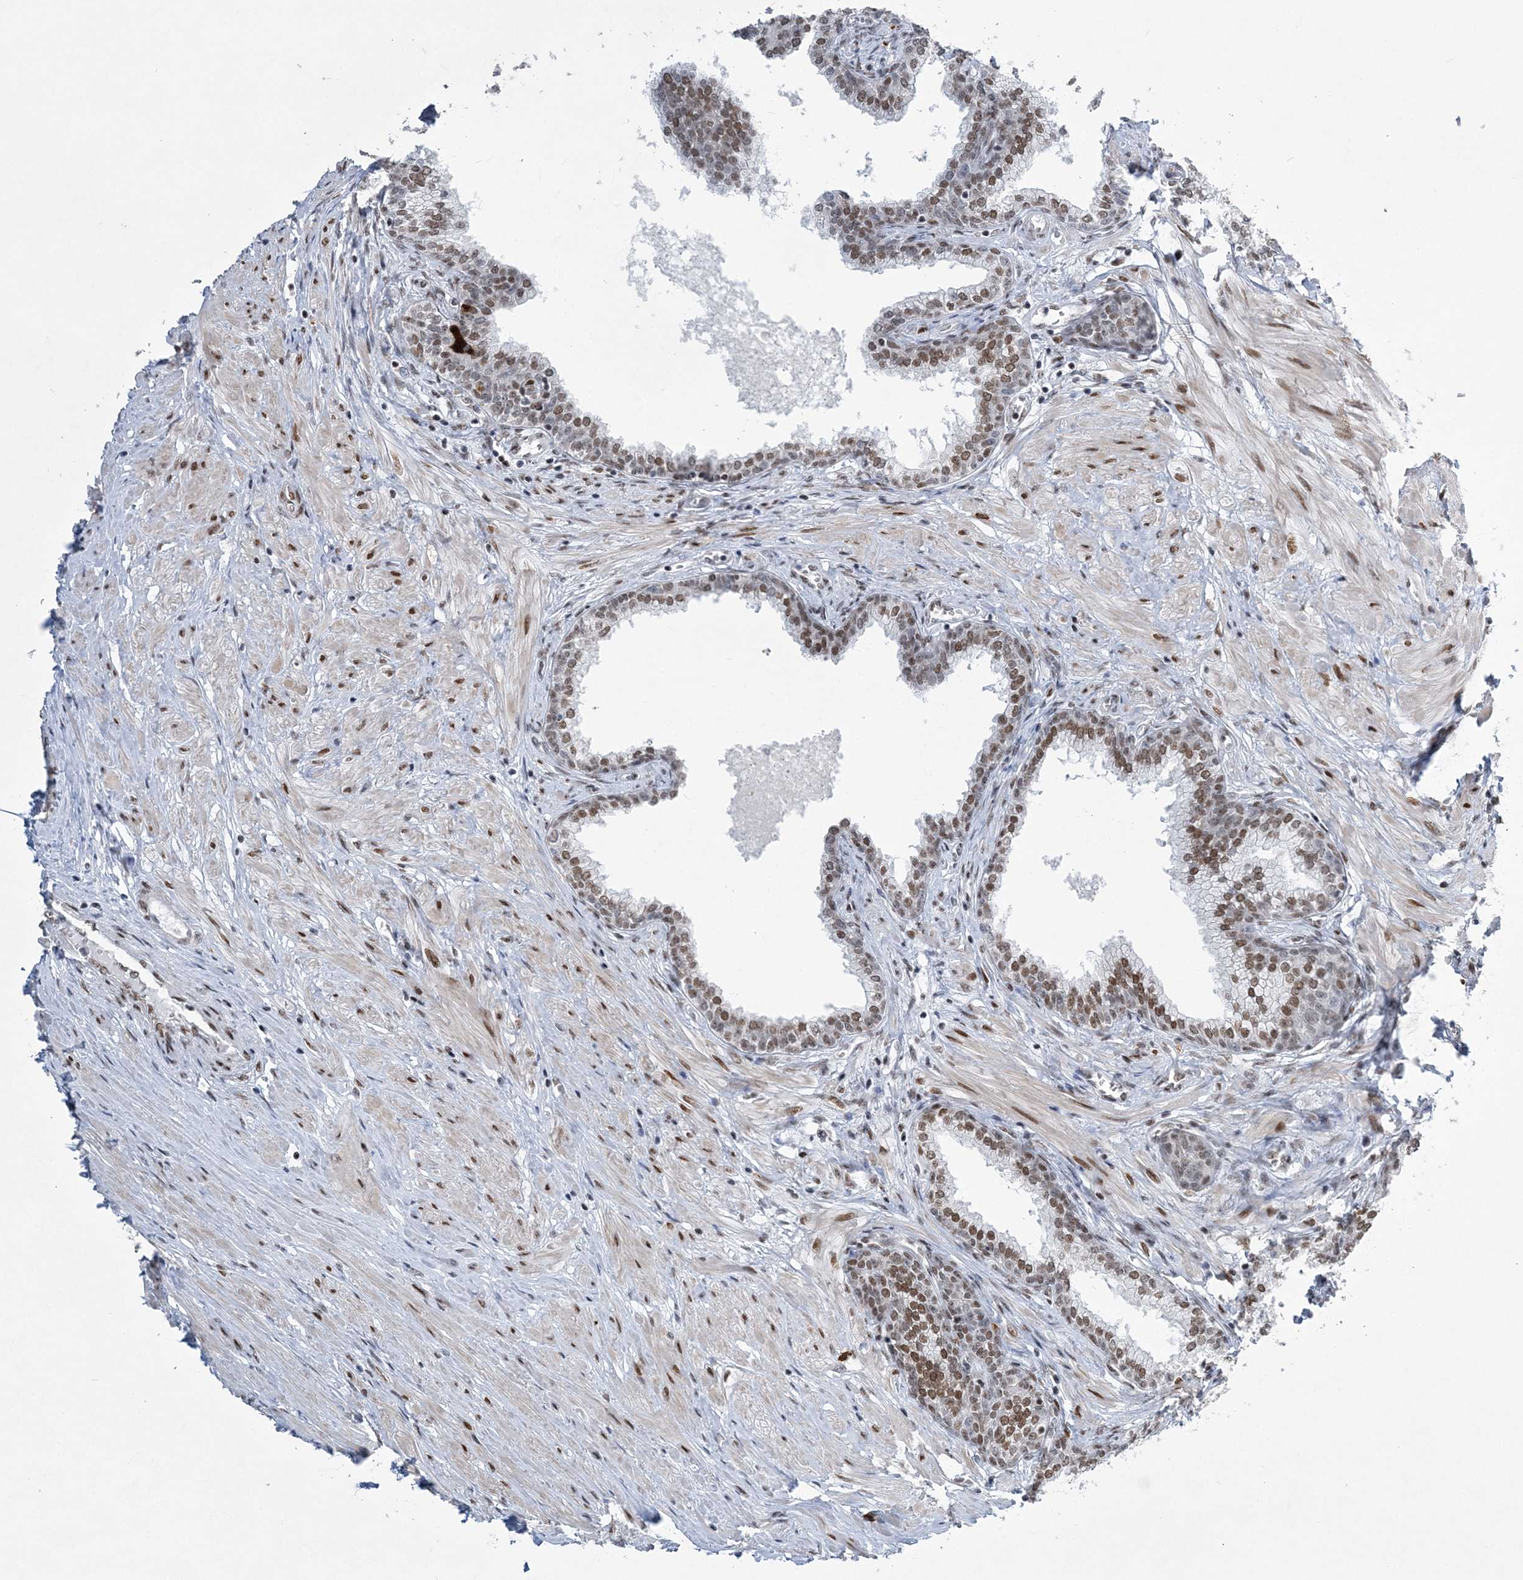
{"staining": {"intensity": "moderate", "quantity": ">75%", "location": "nuclear"}, "tissue": "prostate", "cell_type": "Glandular cells", "image_type": "normal", "snomed": [{"axis": "morphology", "description": "Normal tissue, NOS"}, {"axis": "morphology", "description": "Urothelial carcinoma, Low grade"}, {"axis": "topography", "description": "Urinary bladder"}, {"axis": "topography", "description": "Prostate"}], "caption": "Prostate stained with IHC exhibits moderate nuclear positivity in approximately >75% of glandular cells.", "gene": "ZBTB7A", "patient": {"sex": "male", "age": 60}}